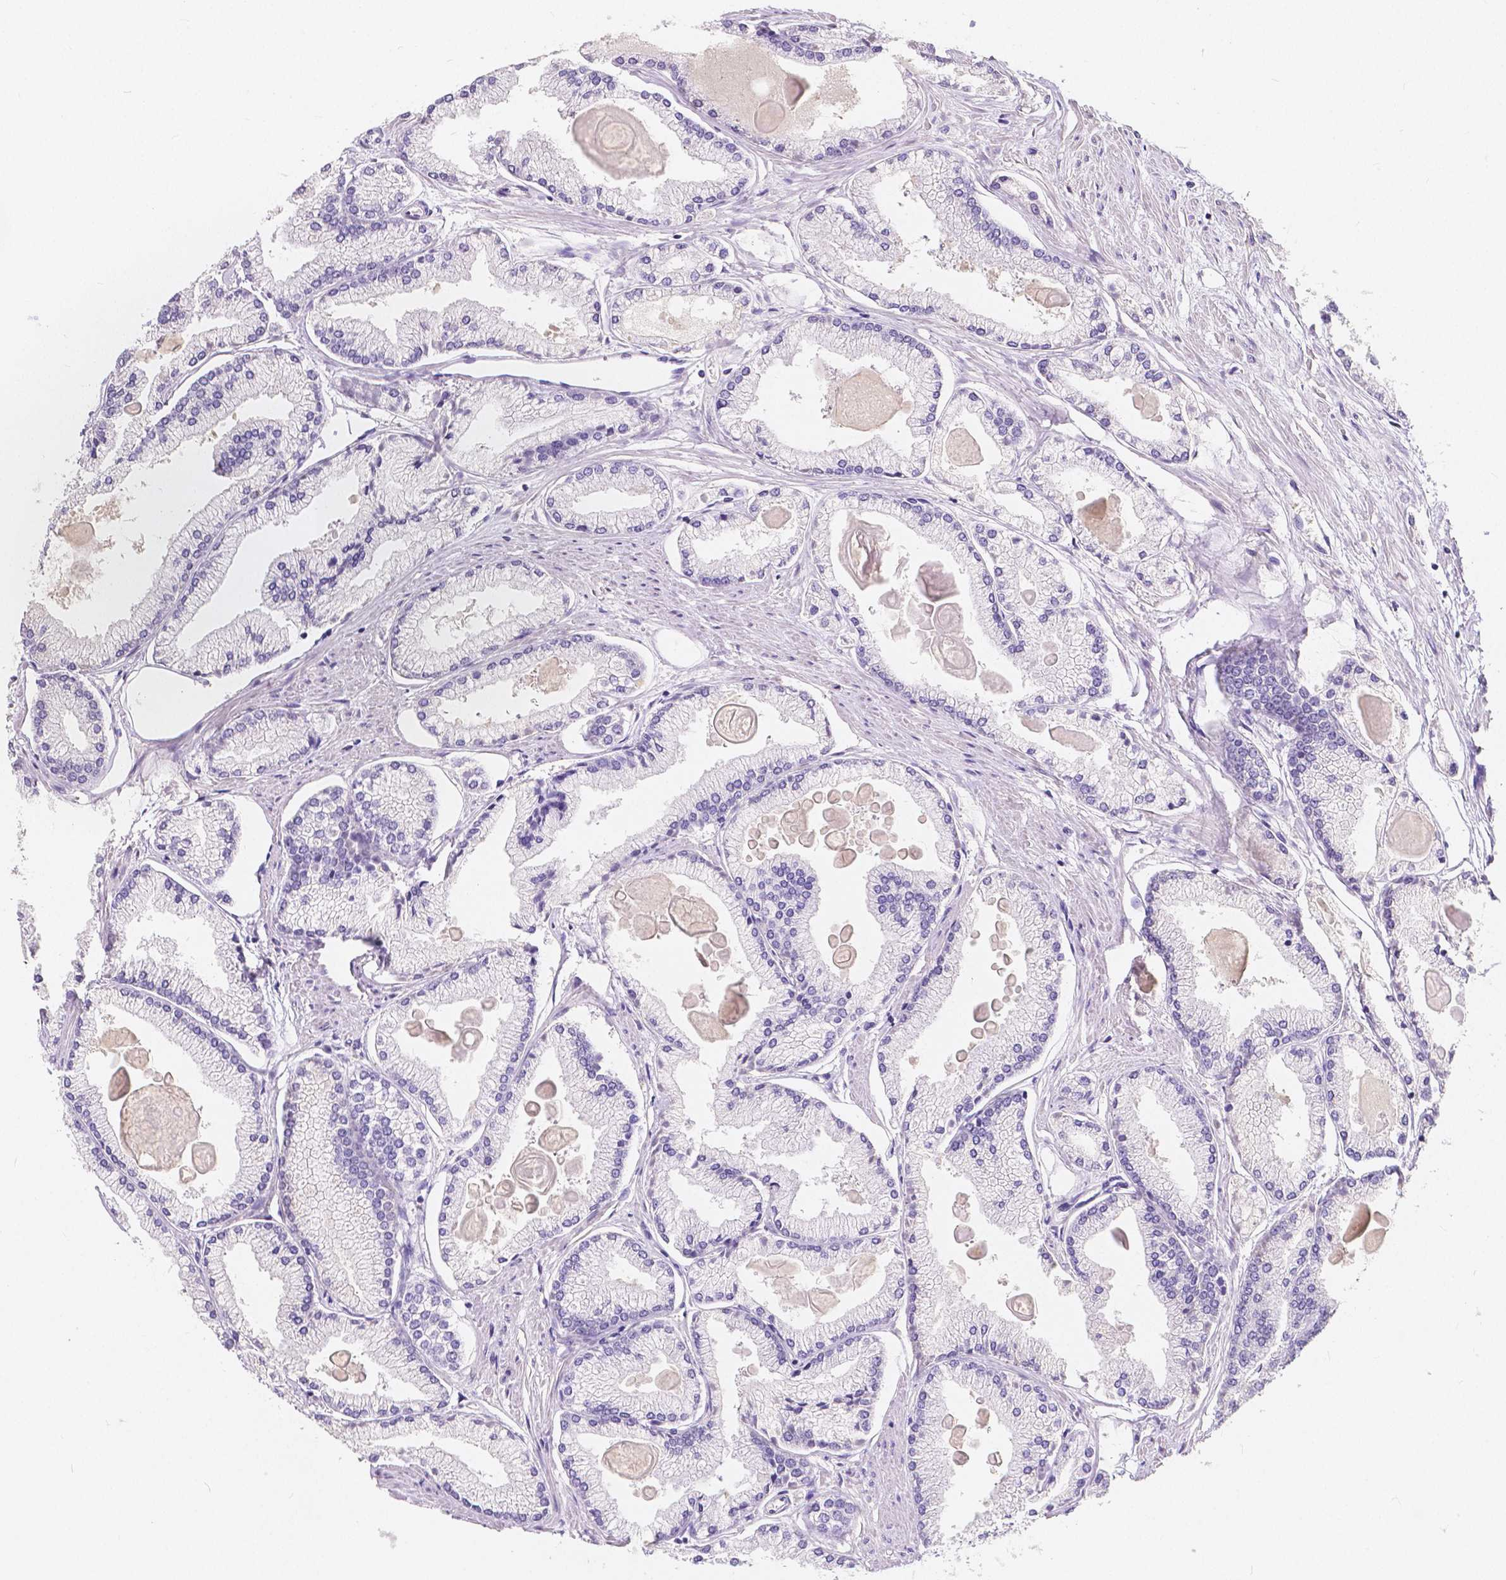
{"staining": {"intensity": "negative", "quantity": "none", "location": "none"}, "tissue": "prostate cancer", "cell_type": "Tumor cells", "image_type": "cancer", "snomed": [{"axis": "morphology", "description": "Adenocarcinoma, High grade"}, {"axis": "topography", "description": "Prostate"}], "caption": "IHC image of neoplastic tissue: human prostate cancer stained with DAB (3,3'-diaminobenzidine) demonstrates no significant protein expression in tumor cells.", "gene": "ACP5", "patient": {"sex": "male", "age": 68}}